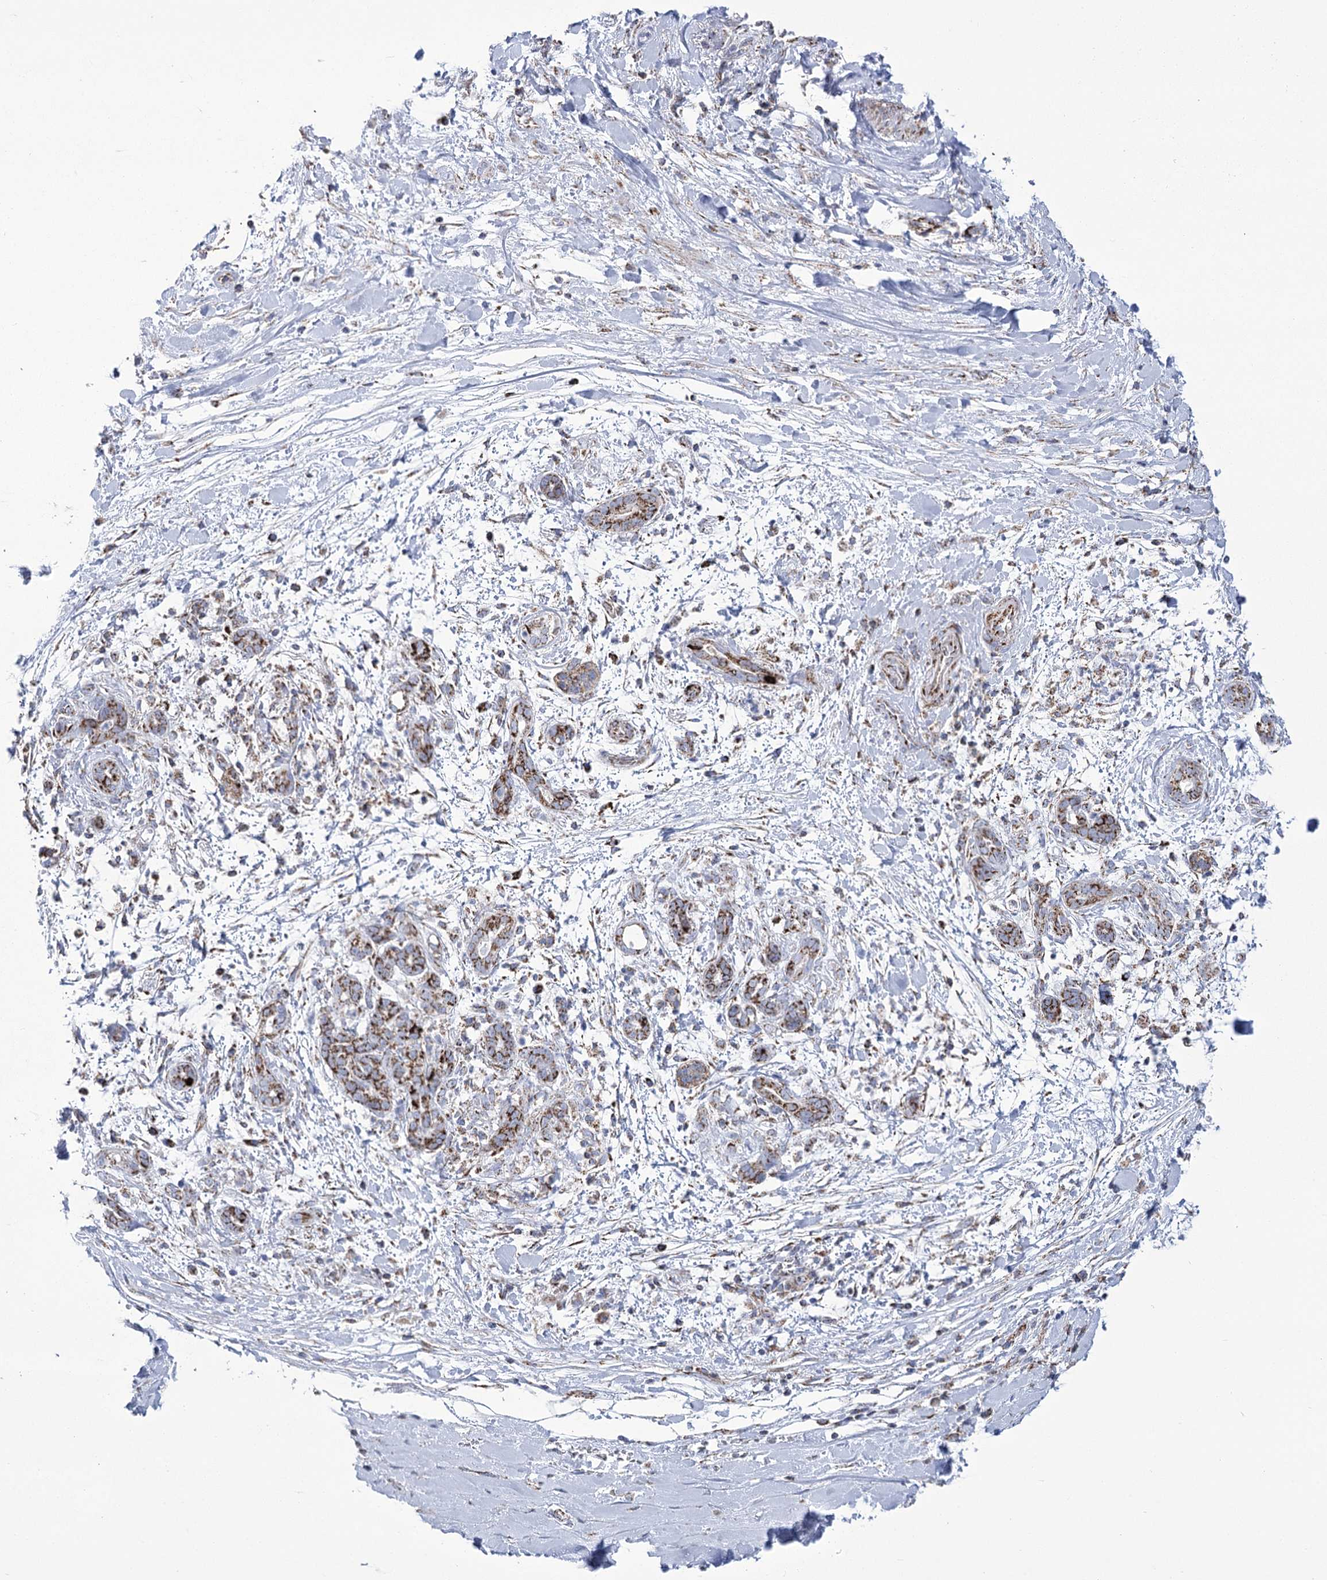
{"staining": {"intensity": "strong", "quantity": ">75%", "location": "cytoplasmic/membranous"}, "tissue": "pancreatic cancer", "cell_type": "Tumor cells", "image_type": "cancer", "snomed": [{"axis": "morphology", "description": "Adenocarcinoma, NOS"}, {"axis": "topography", "description": "Pancreas"}], "caption": "Brown immunohistochemical staining in pancreatic cancer (adenocarcinoma) exhibits strong cytoplasmic/membranous positivity in about >75% of tumor cells.", "gene": "PDHB", "patient": {"sex": "female", "age": 78}}